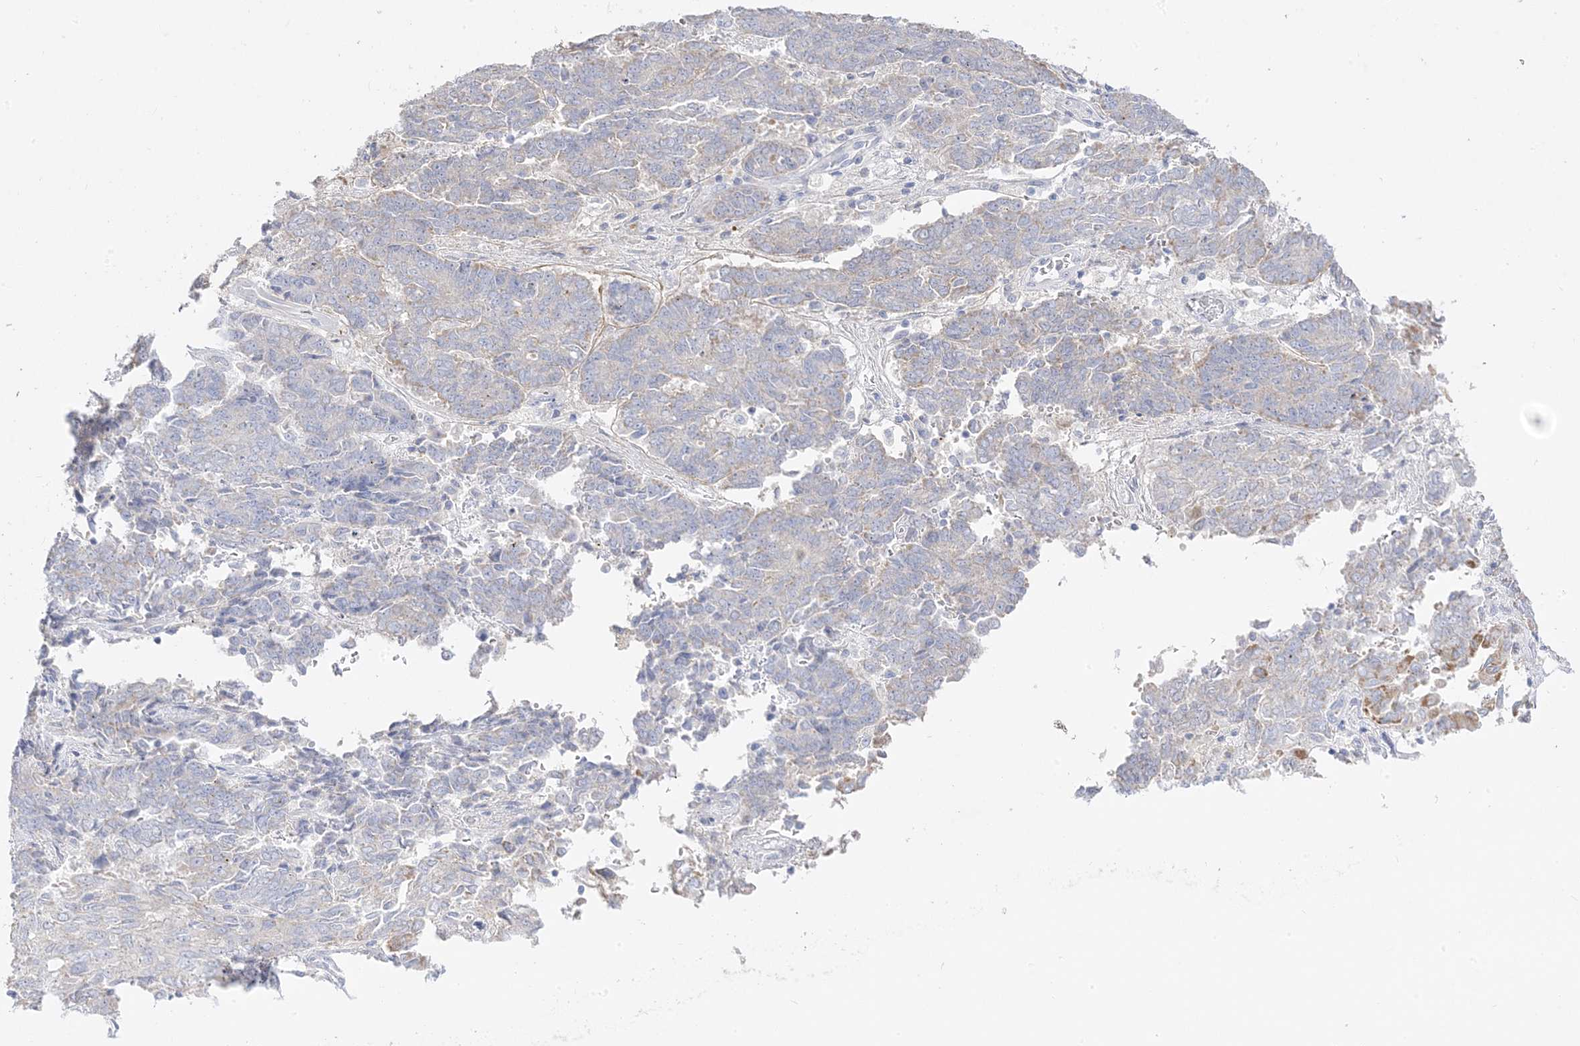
{"staining": {"intensity": "weak", "quantity": "<25%", "location": "cytoplasmic/membranous"}, "tissue": "endometrial cancer", "cell_type": "Tumor cells", "image_type": "cancer", "snomed": [{"axis": "morphology", "description": "Adenocarcinoma, NOS"}, {"axis": "topography", "description": "Endometrium"}], "caption": "The image displays no significant staining in tumor cells of endometrial cancer (adenocarcinoma).", "gene": "TRANK1", "patient": {"sex": "female", "age": 80}}